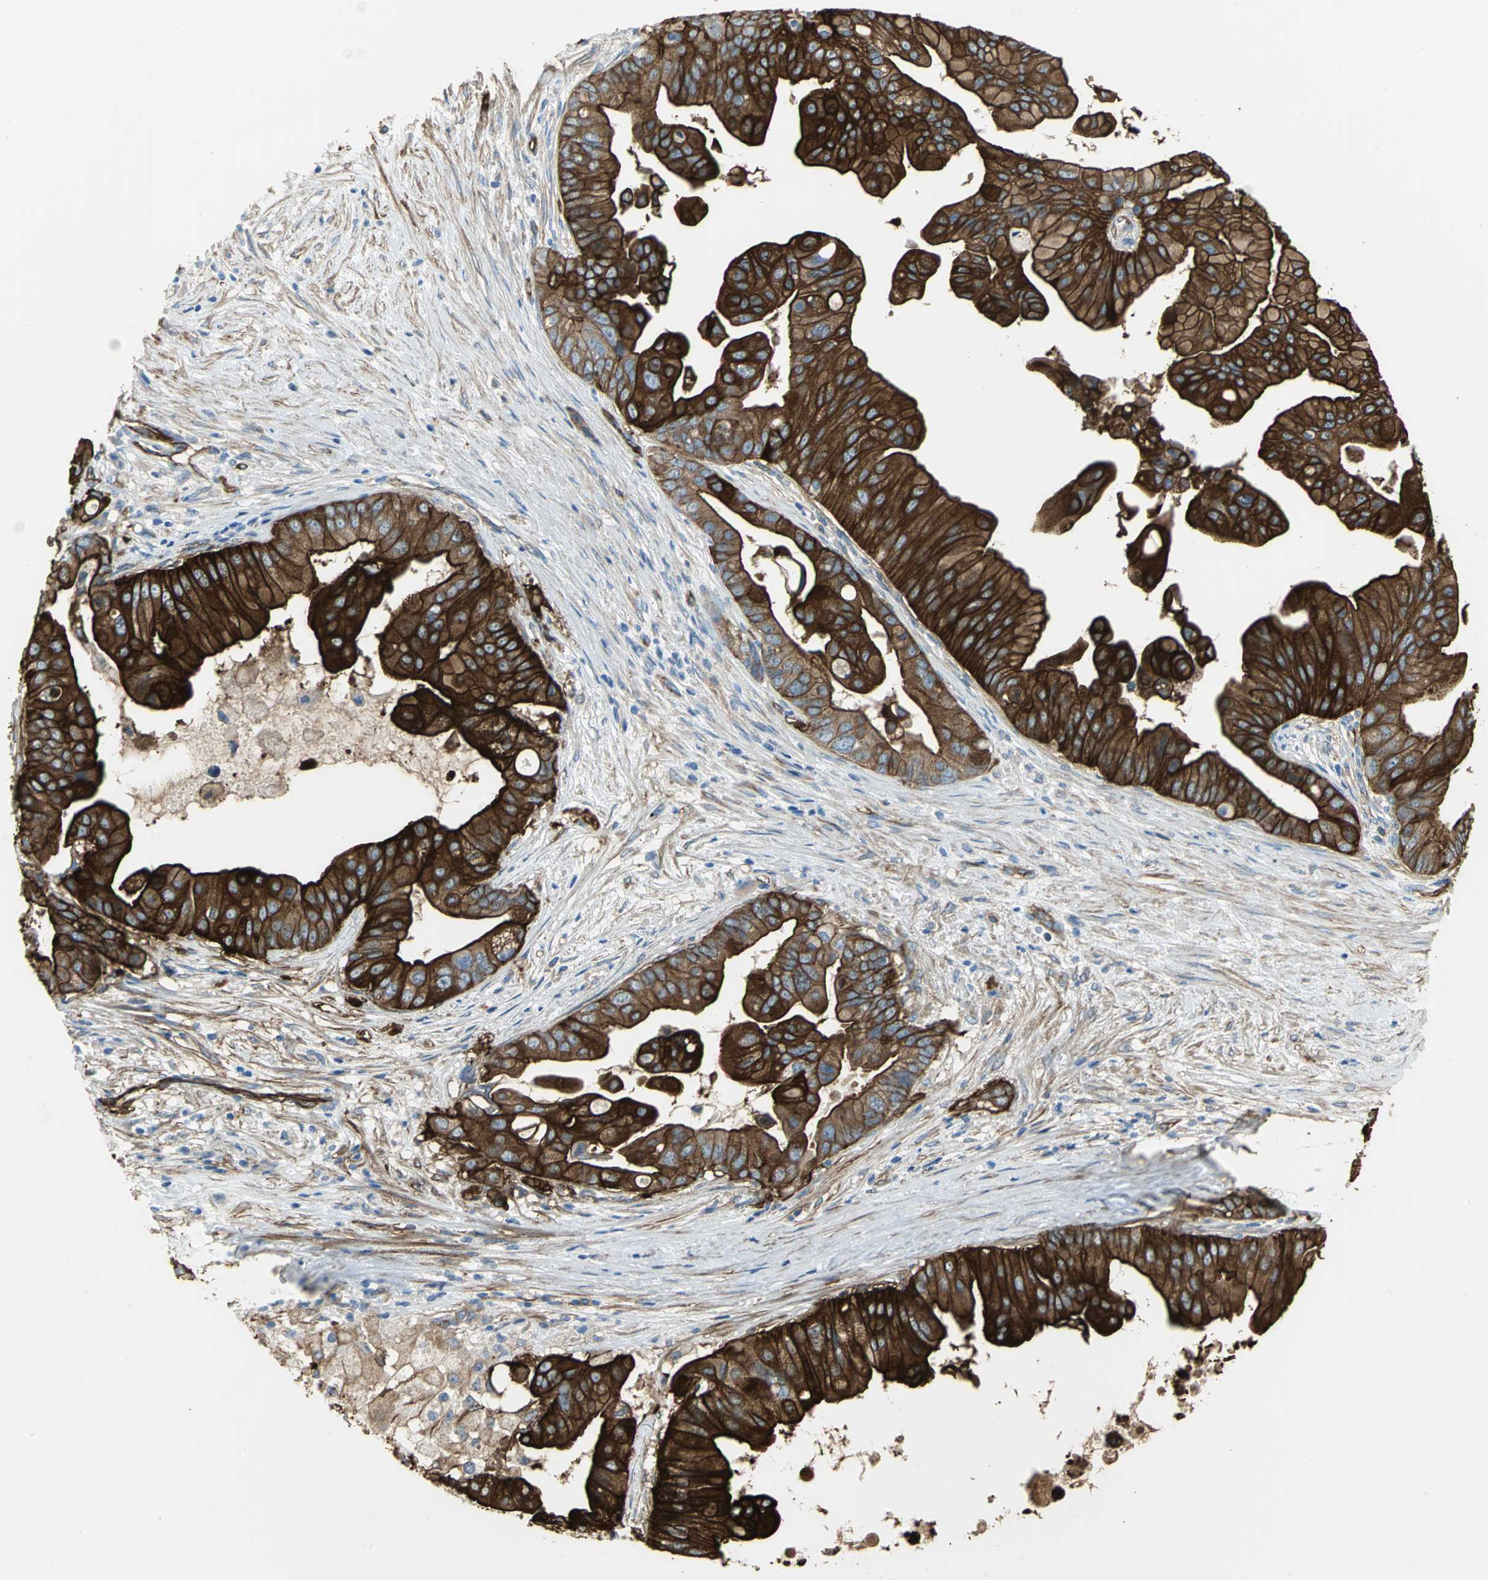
{"staining": {"intensity": "strong", "quantity": ">75%", "location": "cytoplasmic/membranous"}, "tissue": "pancreatic cancer", "cell_type": "Tumor cells", "image_type": "cancer", "snomed": [{"axis": "morphology", "description": "Adenocarcinoma, NOS"}, {"axis": "topography", "description": "Pancreas"}], "caption": "Protein analysis of pancreatic cancer (adenocarcinoma) tissue reveals strong cytoplasmic/membranous staining in approximately >75% of tumor cells.", "gene": "FLNB", "patient": {"sex": "female", "age": 75}}